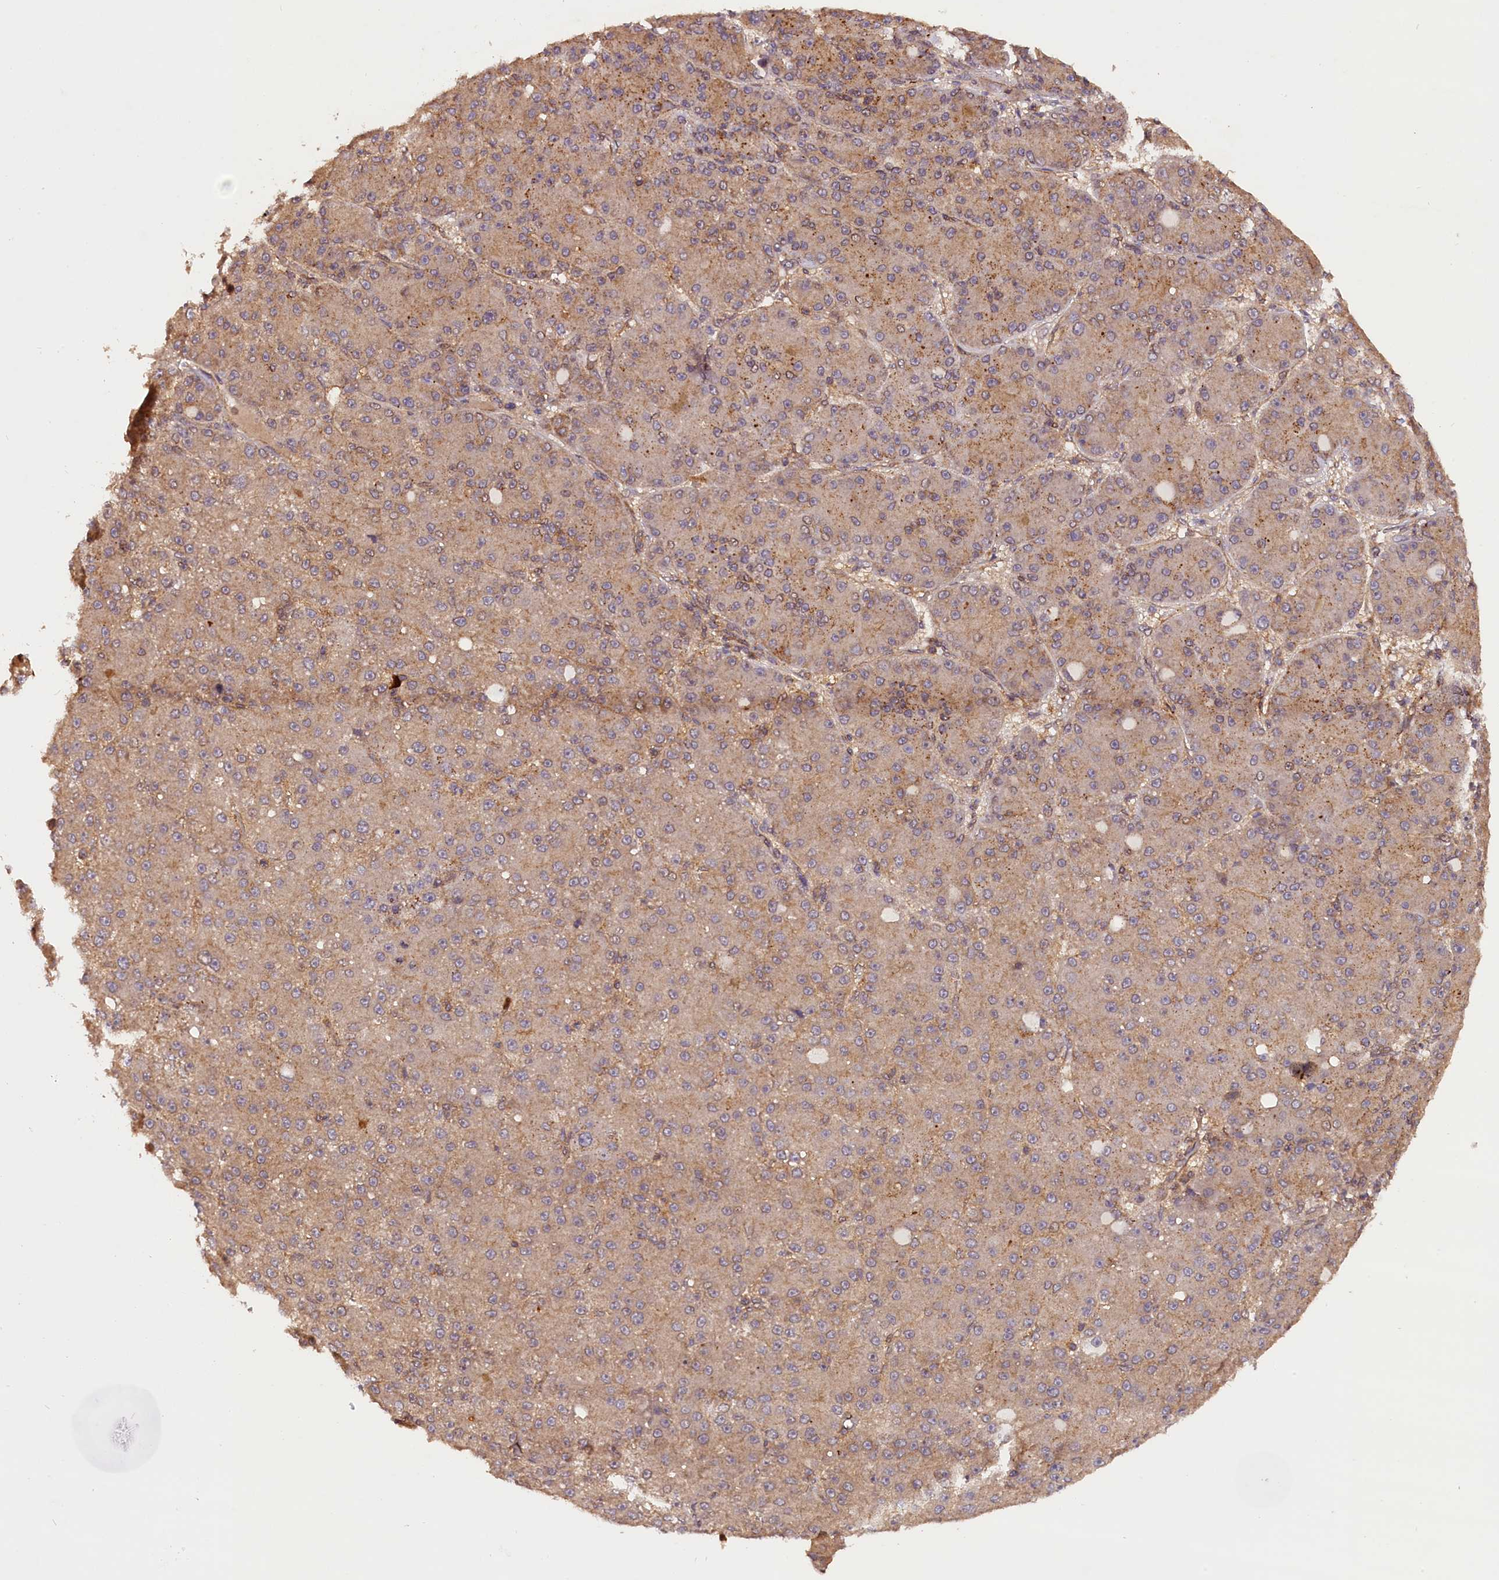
{"staining": {"intensity": "weak", "quantity": "25%-75%", "location": "cytoplasmic/membranous"}, "tissue": "liver cancer", "cell_type": "Tumor cells", "image_type": "cancer", "snomed": [{"axis": "morphology", "description": "Carcinoma, Hepatocellular, NOS"}, {"axis": "topography", "description": "Liver"}], "caption": "Immunohistochemical staining of liver cancer displays weak cytoplasmic/membranous protein expression in about 25%-75% of tumor cells.", "gene": "IST1", "patient": {"sex": "male", "age": 67}}